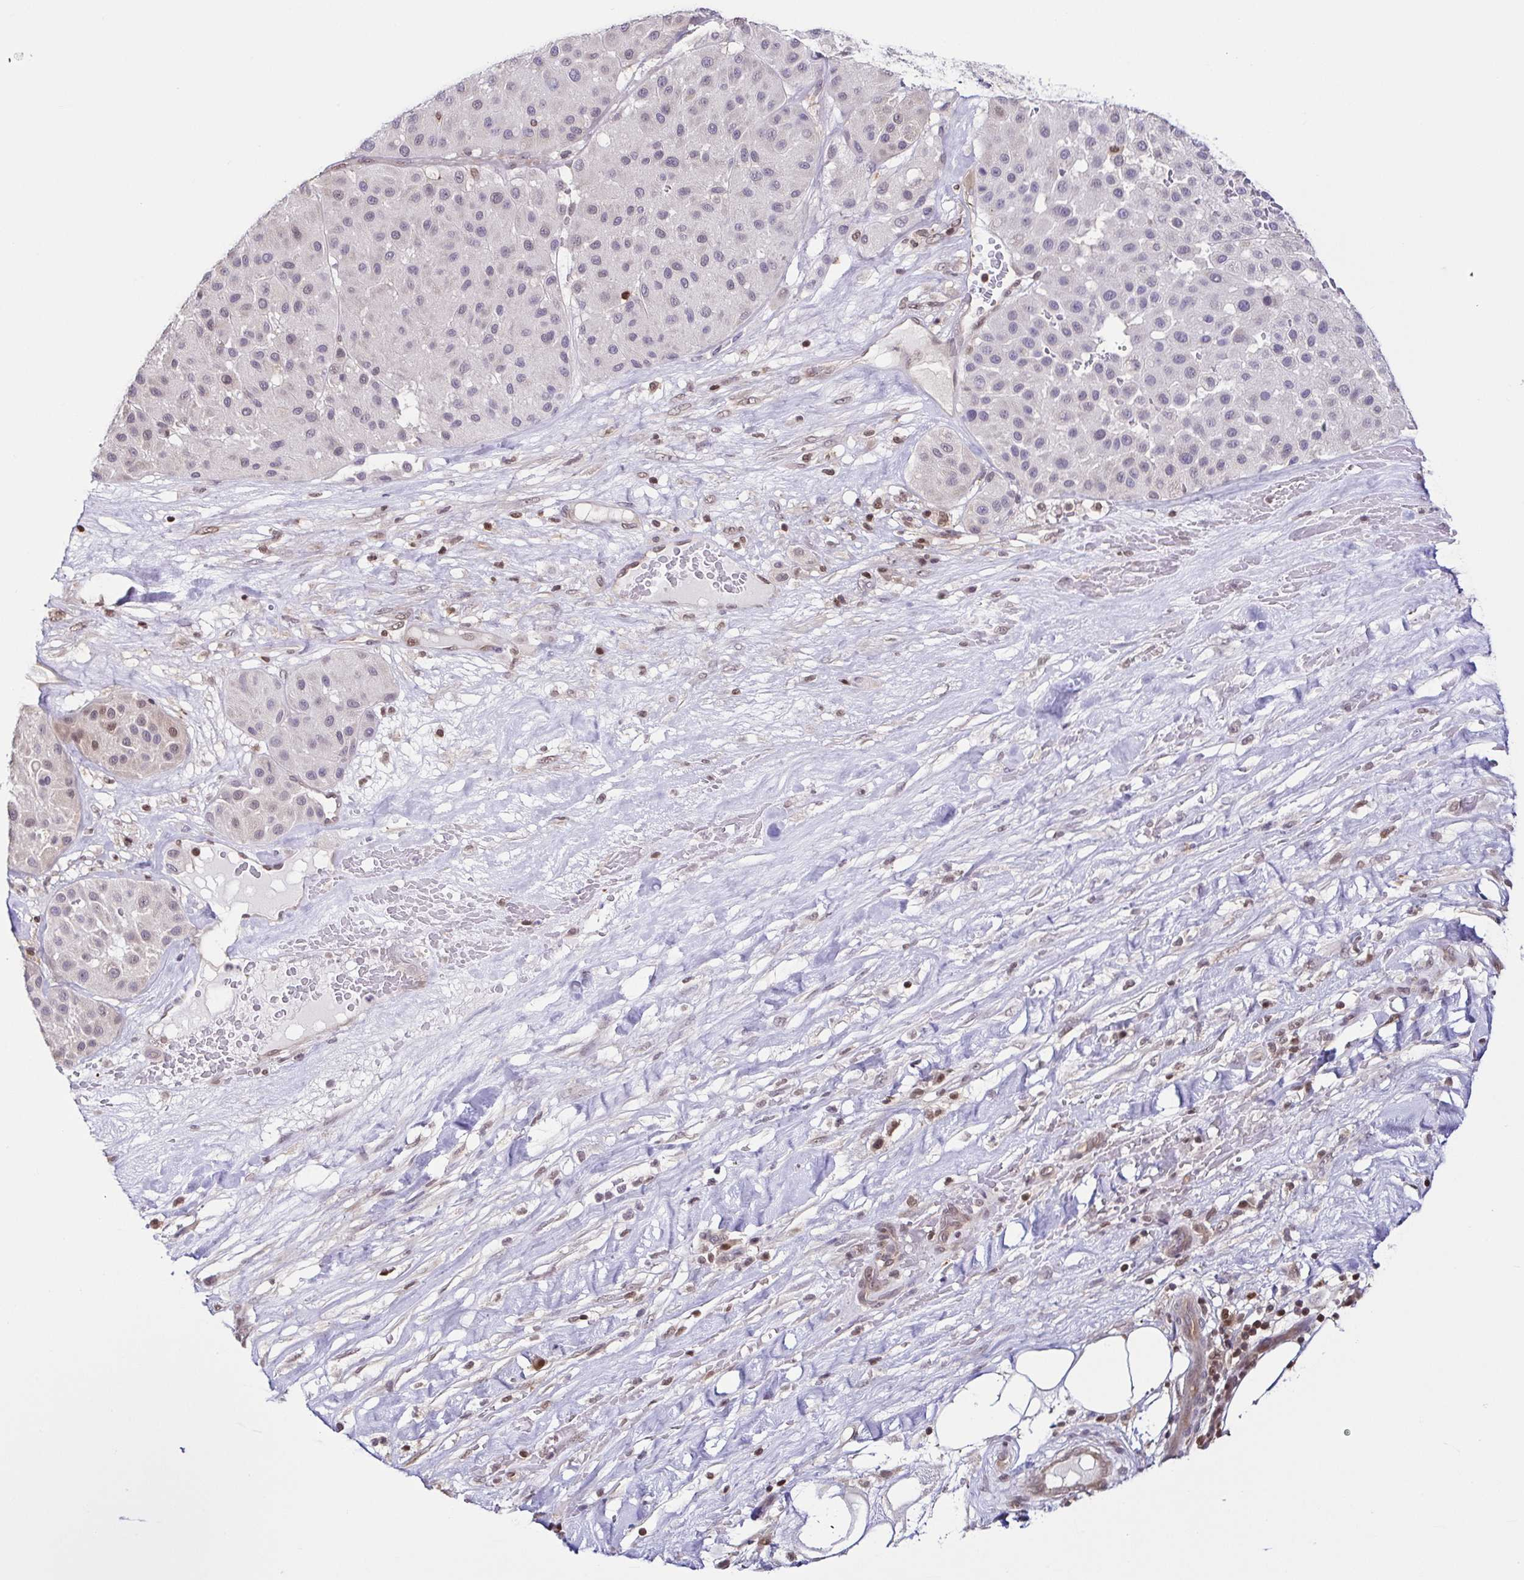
{"staining": {"intensity": "negative", "quantity": "none", "location": "none"}, "tissue": "melanoma", "cell_type": "Tumor cells", "image_type": "cancer", "snomed": [{"axis": "morphology", "description": "Malignant melanoma, Metastatic site"}, {"axis": "topography", "description": "Smooth muscle"}], "caption": "A high-resolution micrograph shows immunohistochemistry (IHC) staining of malignant melanoma (metastatic site), which reveals no significant expression in tumor cells.", "gene": "PSMB9", "patient": {"sex": "male", "age": 41}}